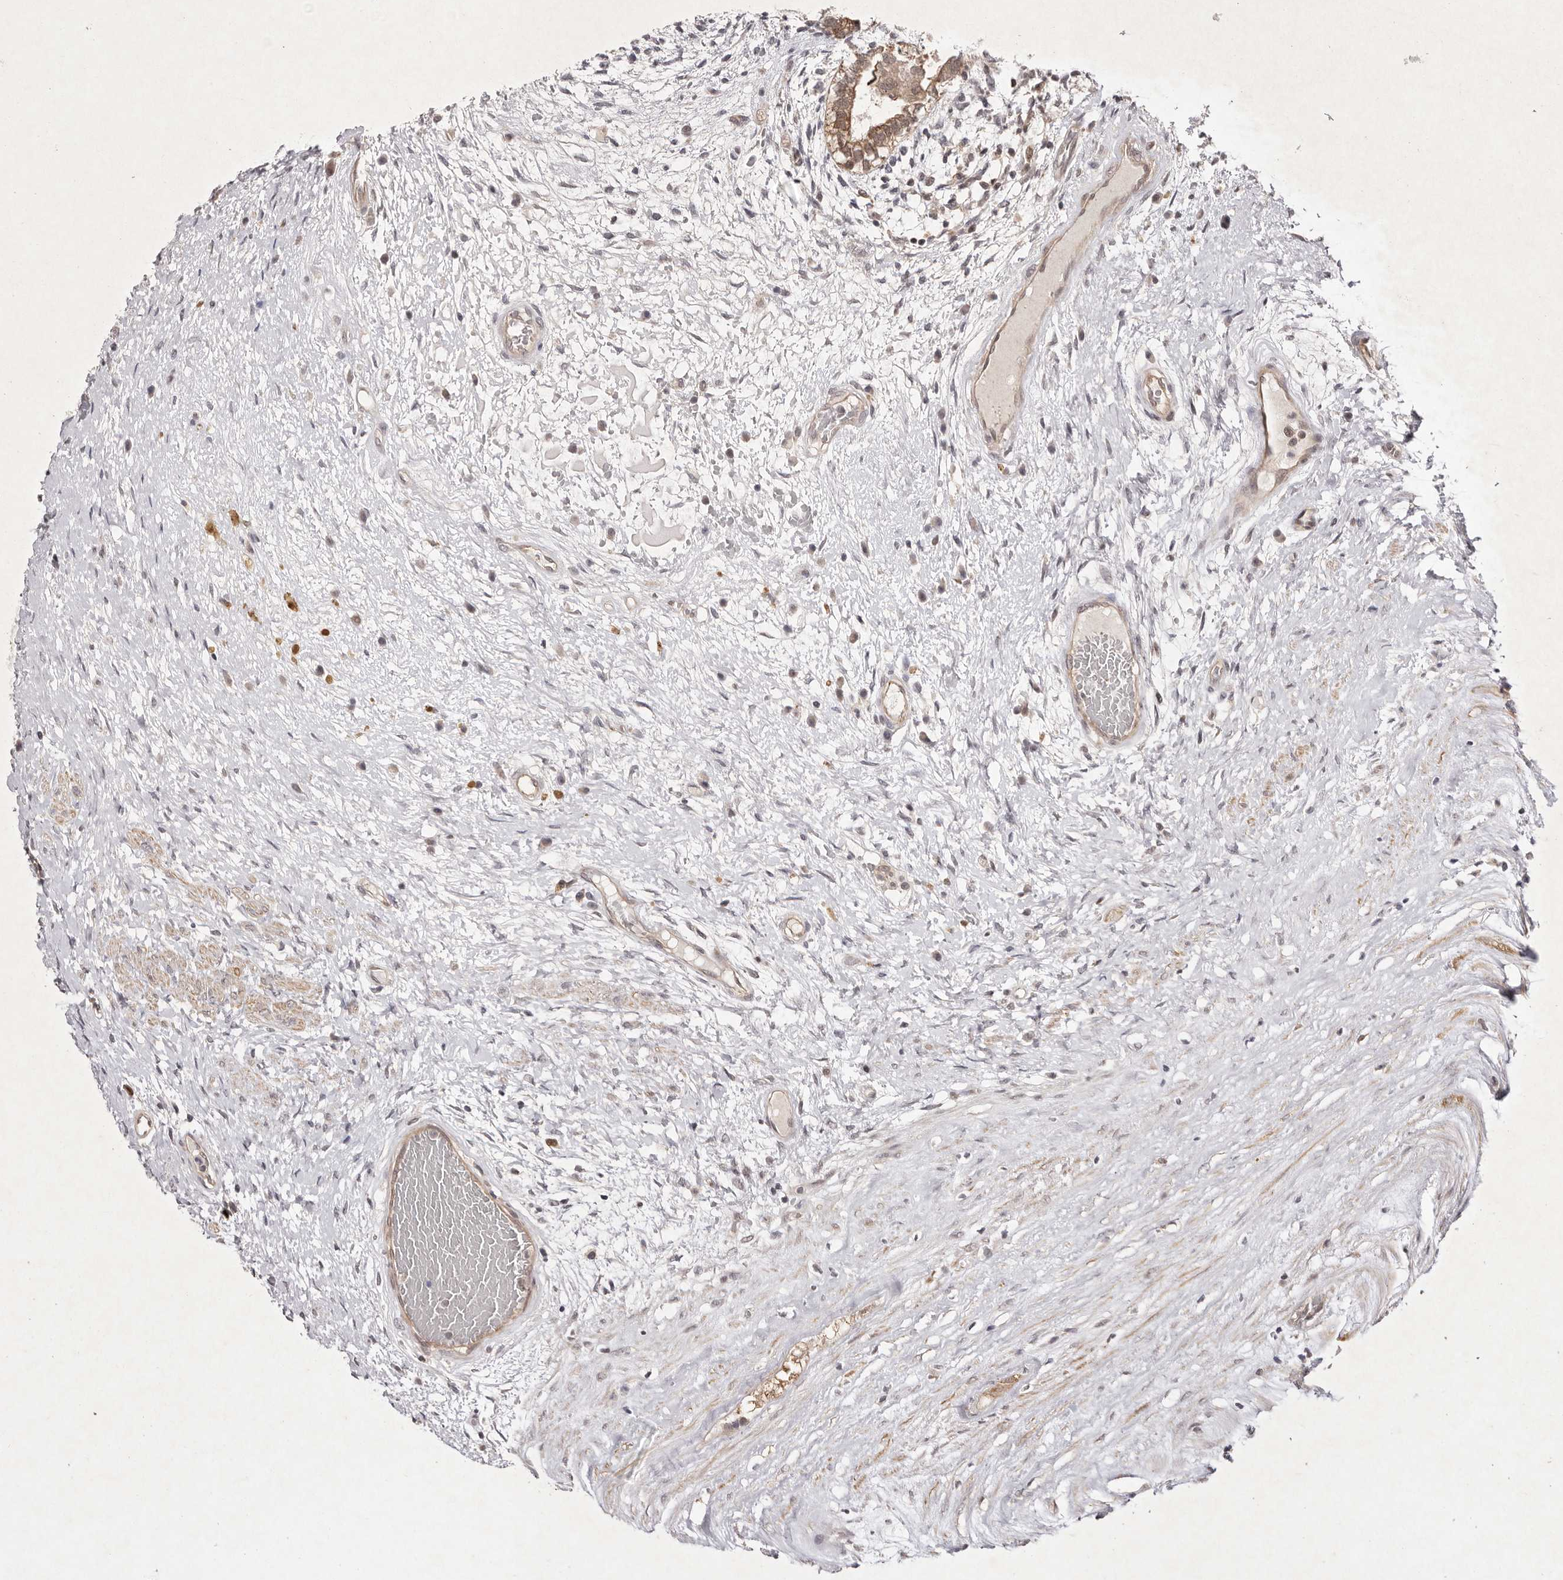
{"staining": {"intensity": "moderate", "quantity": ">75%", "location": "cytoplasmic/membranous"}, "tissue": "testis cancer", "cell_type": "Tumor cells", "image_type": "cancer", "snomed": [{"axis": "morphology", "description": "Carcinoma, Embryonal, NOS"}, {"axis": "topography", "description": "Testis"}], "caption": "IHC staining of testis cancer, which reveals medium levels of moderate cytoplasmic/membranous positivity in approximately >75% of tumor cells indicating moderate cytoplasmic/membranous protein staining. The staining was performed using DAB (brown) for protein detection and nuclei were counterstained in hematoxylin (blue).", "gene": "BUD31", "patient": {"sex": "male", "age": 26}}